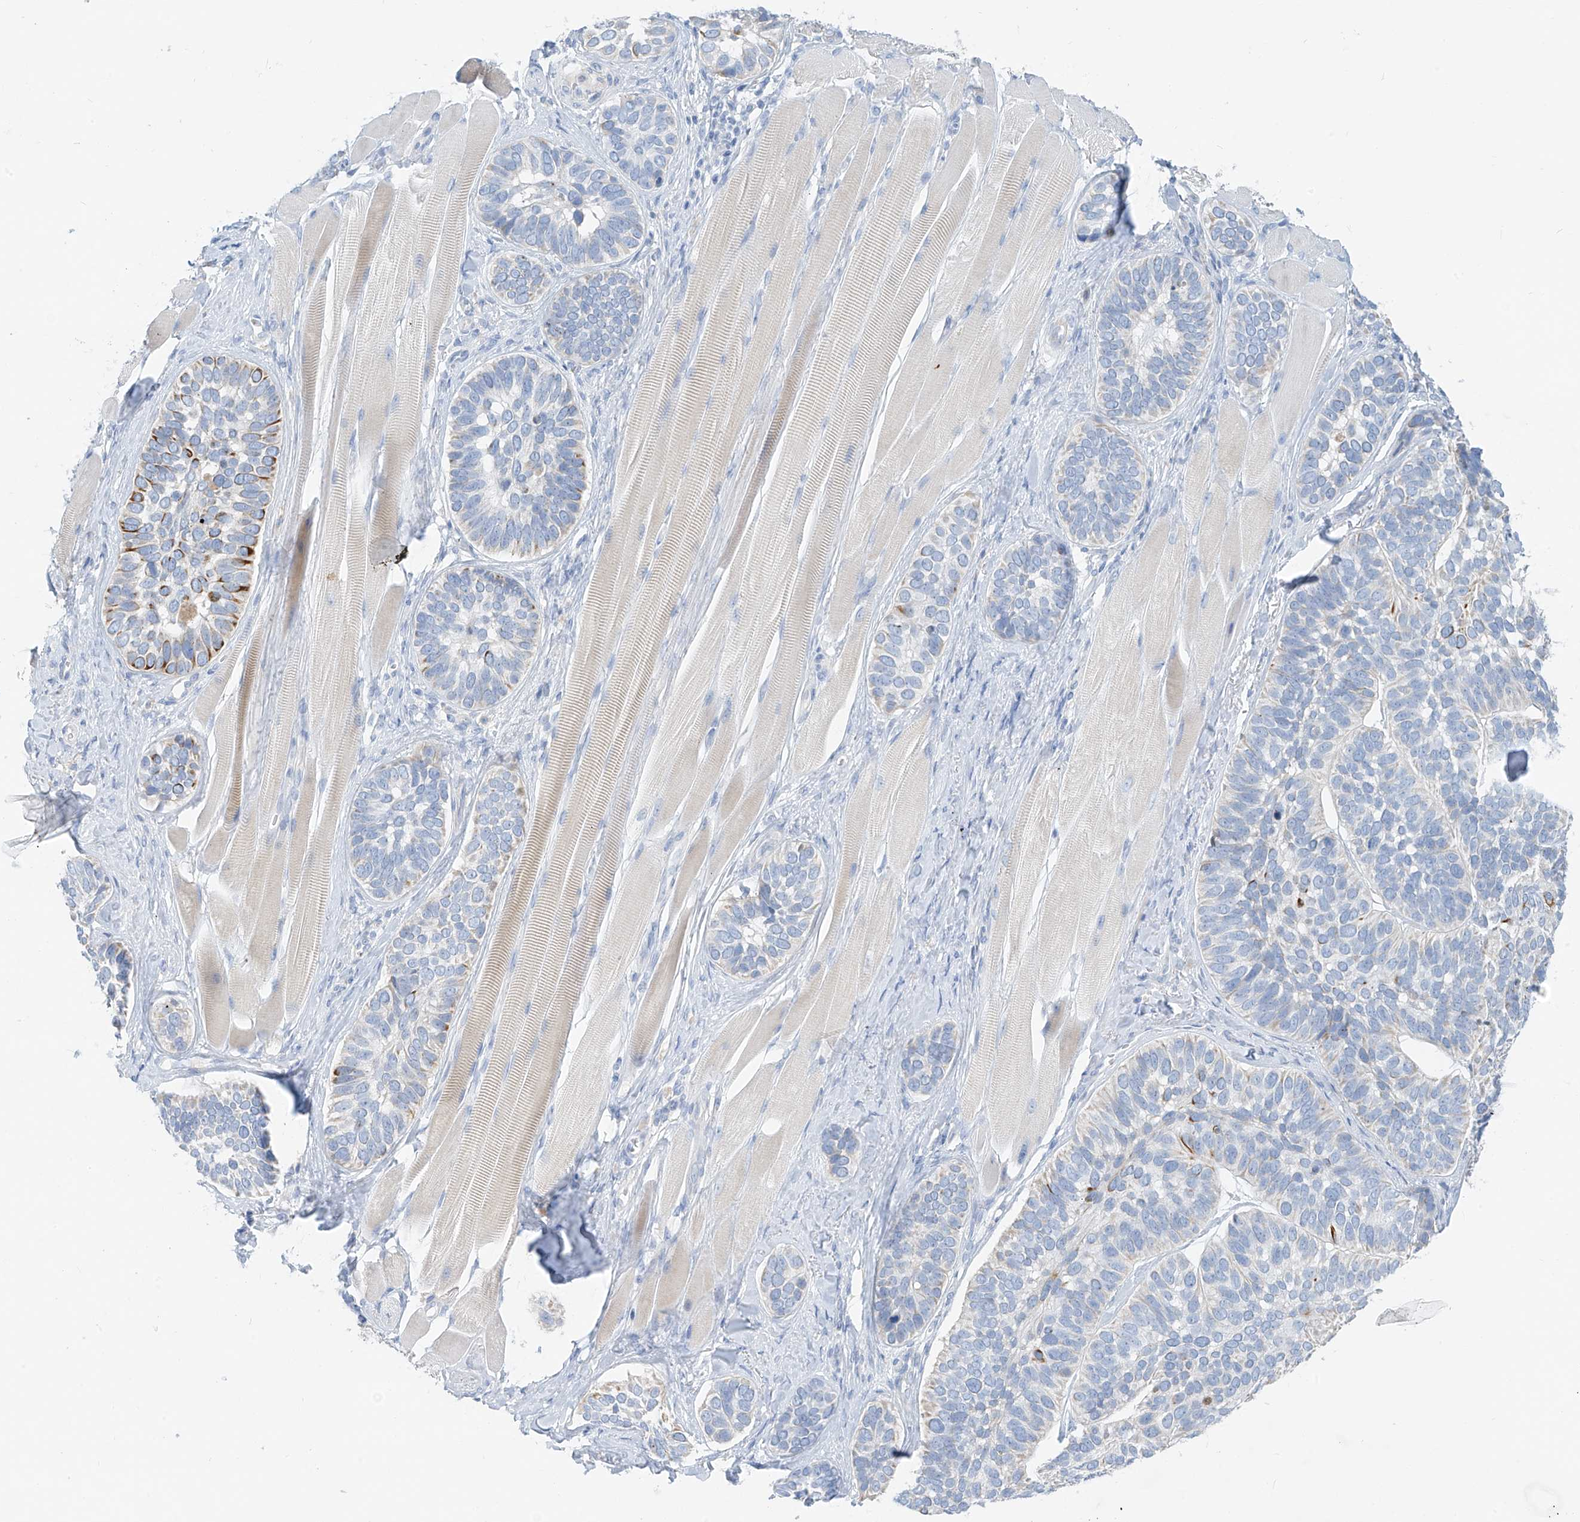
{"staining": {"intensity": "negative", "quantity": "none", "location": "none"}, "tissue": "skin cancer", "cell_type": "Tumor cells", "image_type": "cancer", "snomed": [{"axis": "morphology", "description": "Basal cell carcinoma"}, {"axis": "topography", "description": "Skin"}], "caption": "This photomicrograph is of skin cancer (basal cell carcinoma) stained with IHC to label a protein in brown with the nuclei are counter-stained blue. There is no positivity in tumor cells.", "gene": "ZNF404", "patient": {"sex": "male", "age": 62}}